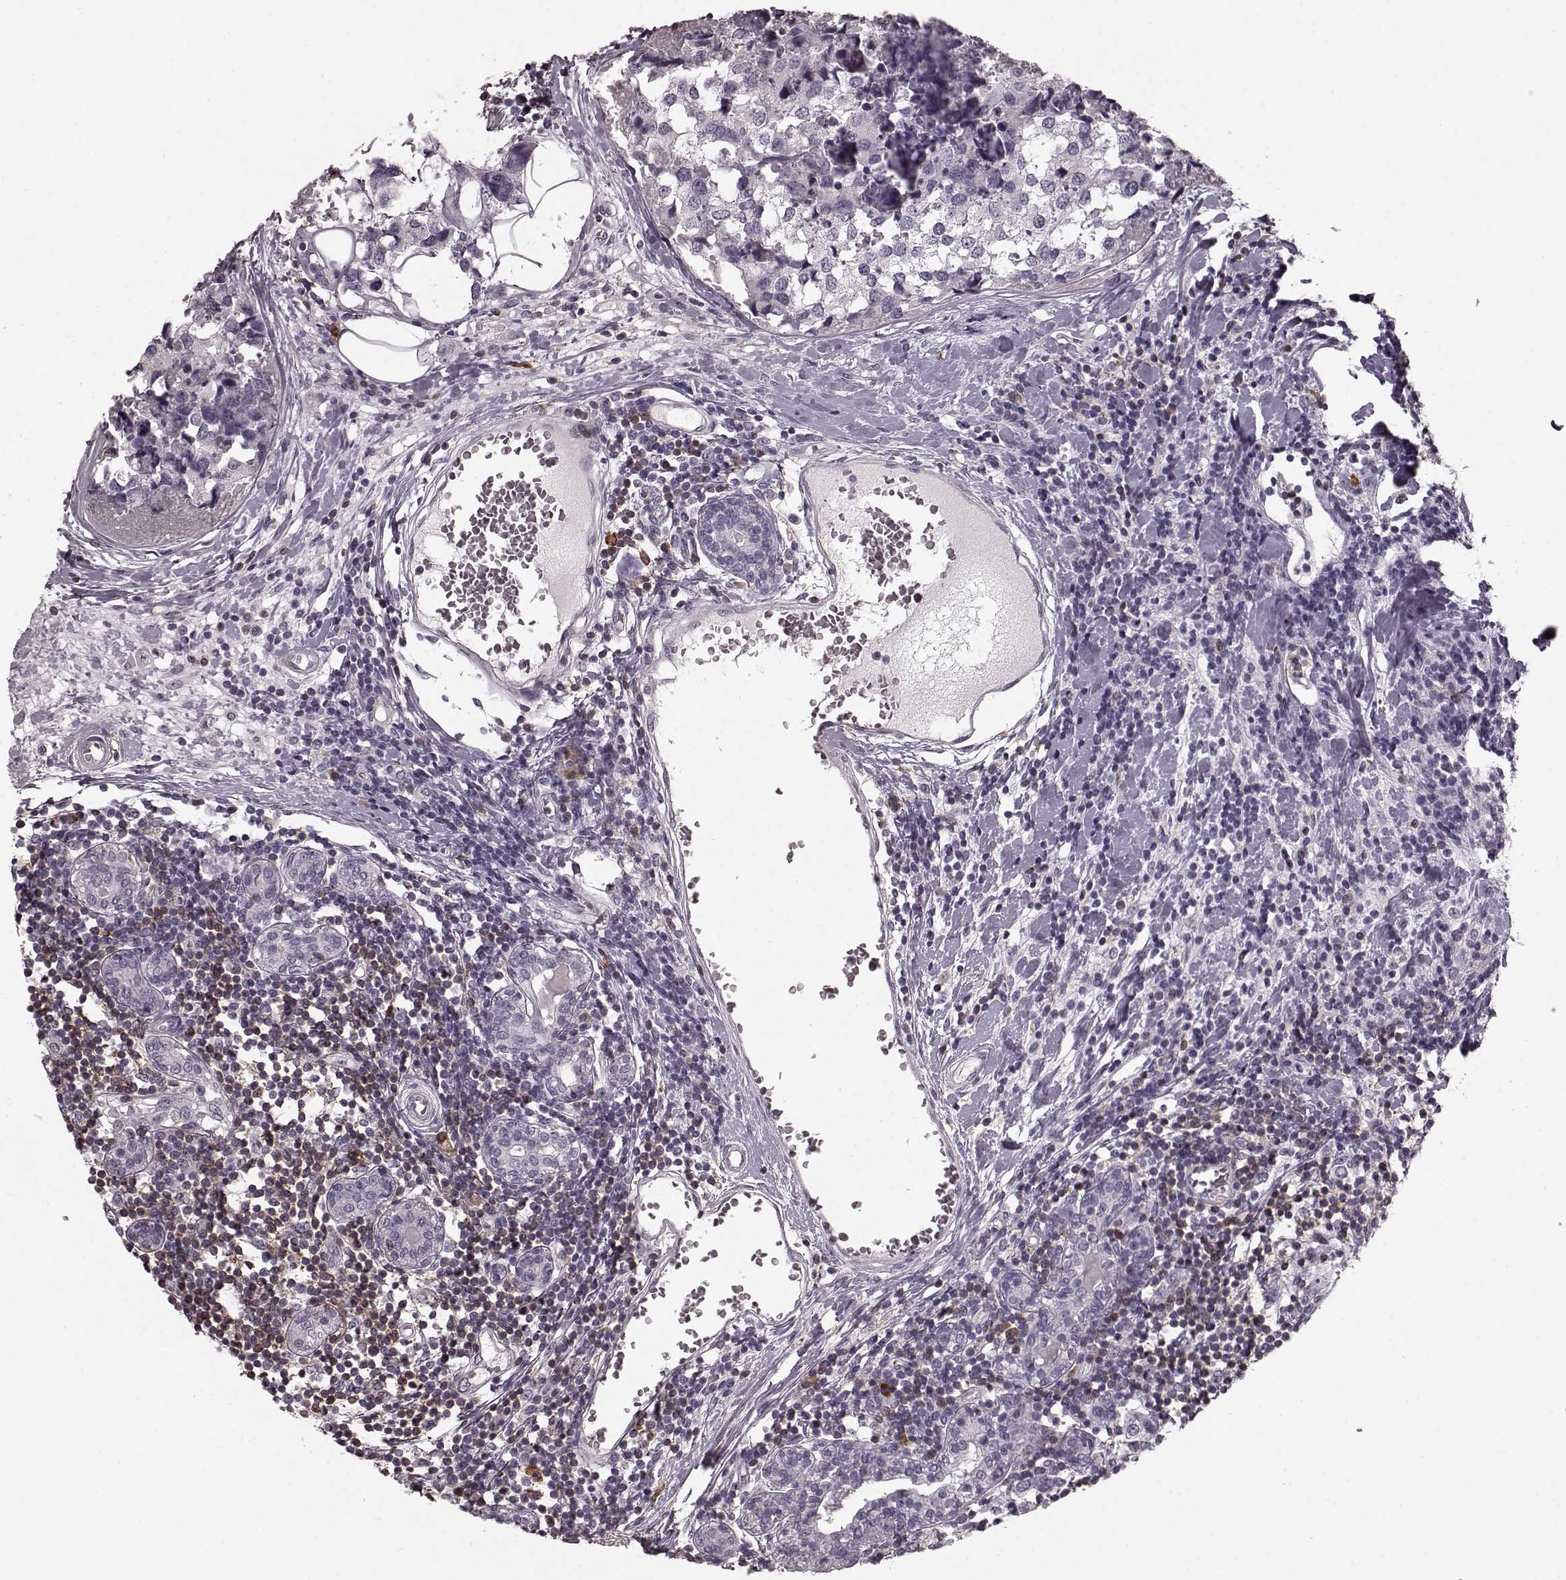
{"staining": {"intensity": "negative", "quantity": "none", "location": "none"}, "tissue": "breast cancer", "cell_type": "Tumor cells", "image_type": "cancer", "snomed": [{"axis": "morphology", "description": "Lobular carcinoma"}, {"axis": "topography", "description": "Breast"}], "caption": "Protein analysis of lobular carcinoma (breast) exhibits no significant staining in tumor cells. The staining was performed using DAB to visualize the protein expression in brown, while the nuclei were stained in blue with hematoxylin (Magnification: 20x).", "gene": "CD28", "patient": {"sex": "female", "age": 59}}